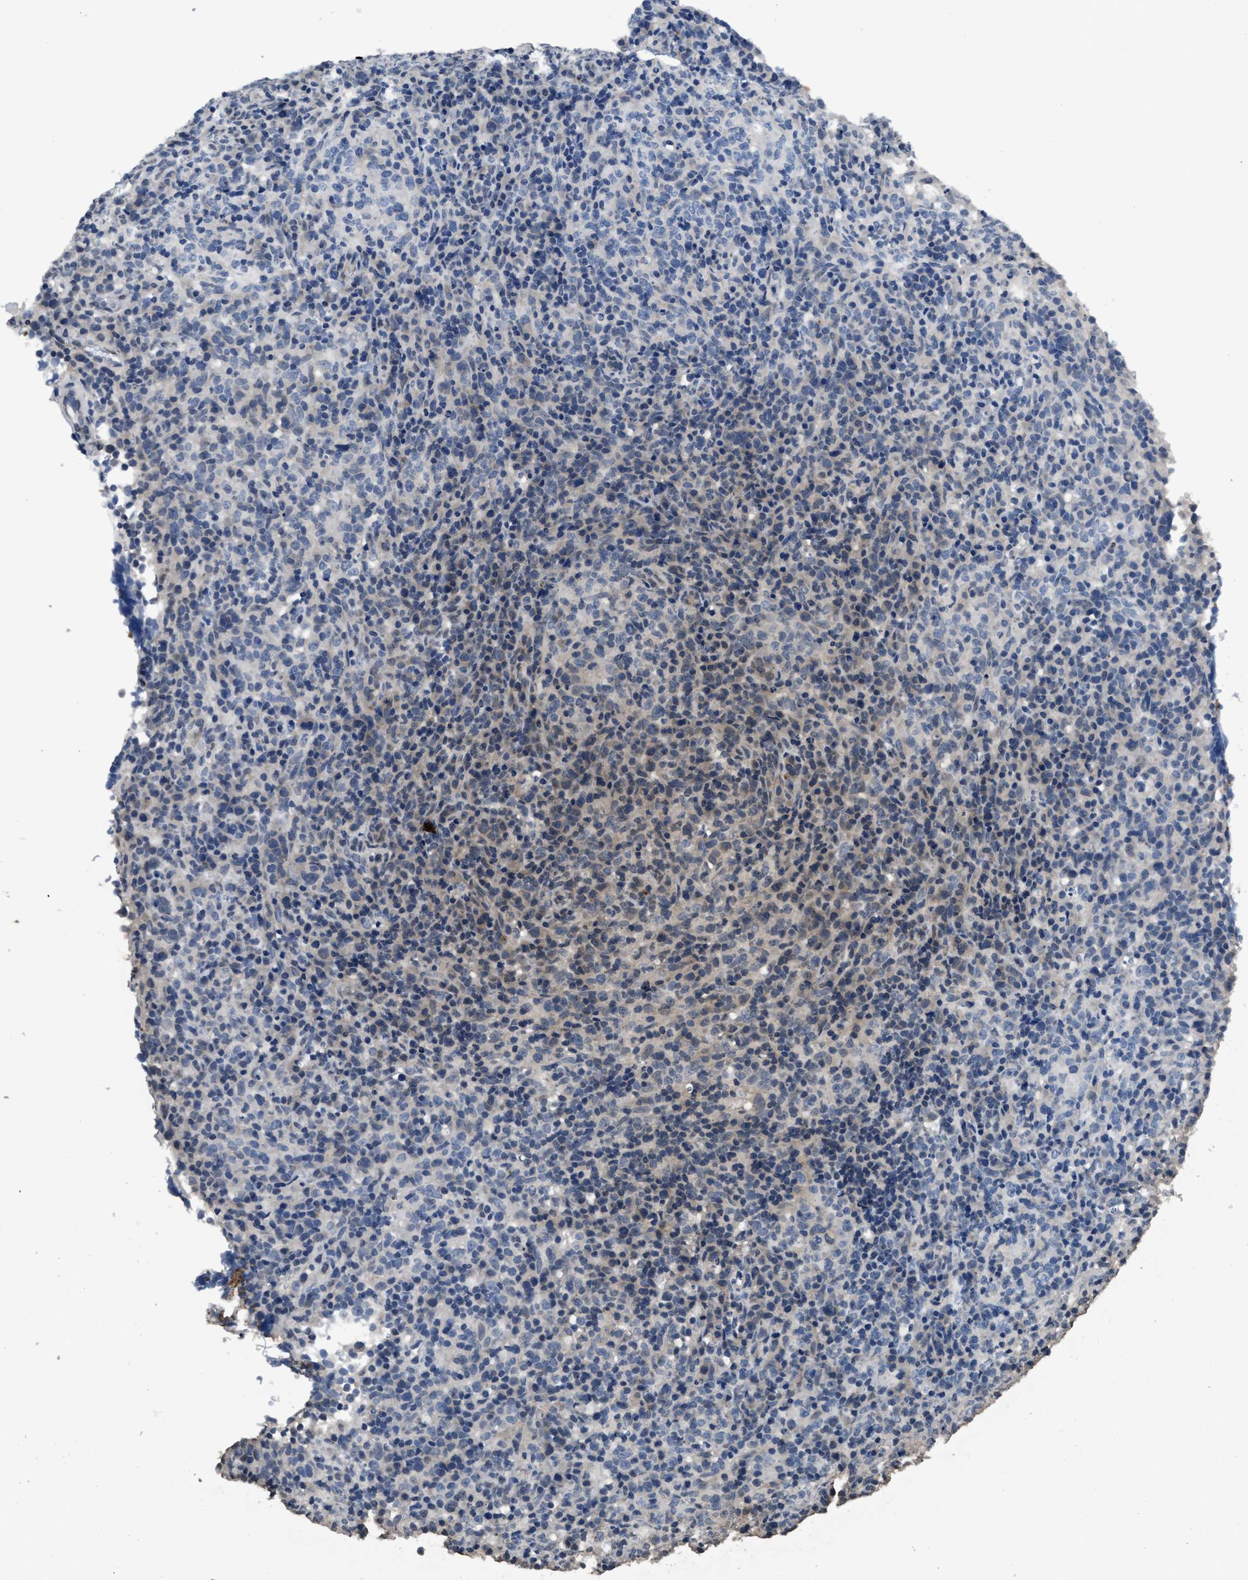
{"staining": {"intensity": "negative", "quantity": "none", "location": "none"}, "tissue": "lymphoma", "cell_type": "Tumor cells", "image_type": "cancer", "snomed": [{"axis": "morphology", "description": "Malignant lymphoma, non-Hodgkin's type, High grade"}, {"axis": "topography", "description": "Lymph node"}], "caption": "This photomicrograph is of high-grade malignant lymphoma, non-Hodgkin's type stained with immunohistochemistry to label a protein in brown with the nuclei are counter-stained blue. There is no positivity in tumor cells.", "gene": "ITGA2B", "patient": {"sex": "female", "age": 76}}